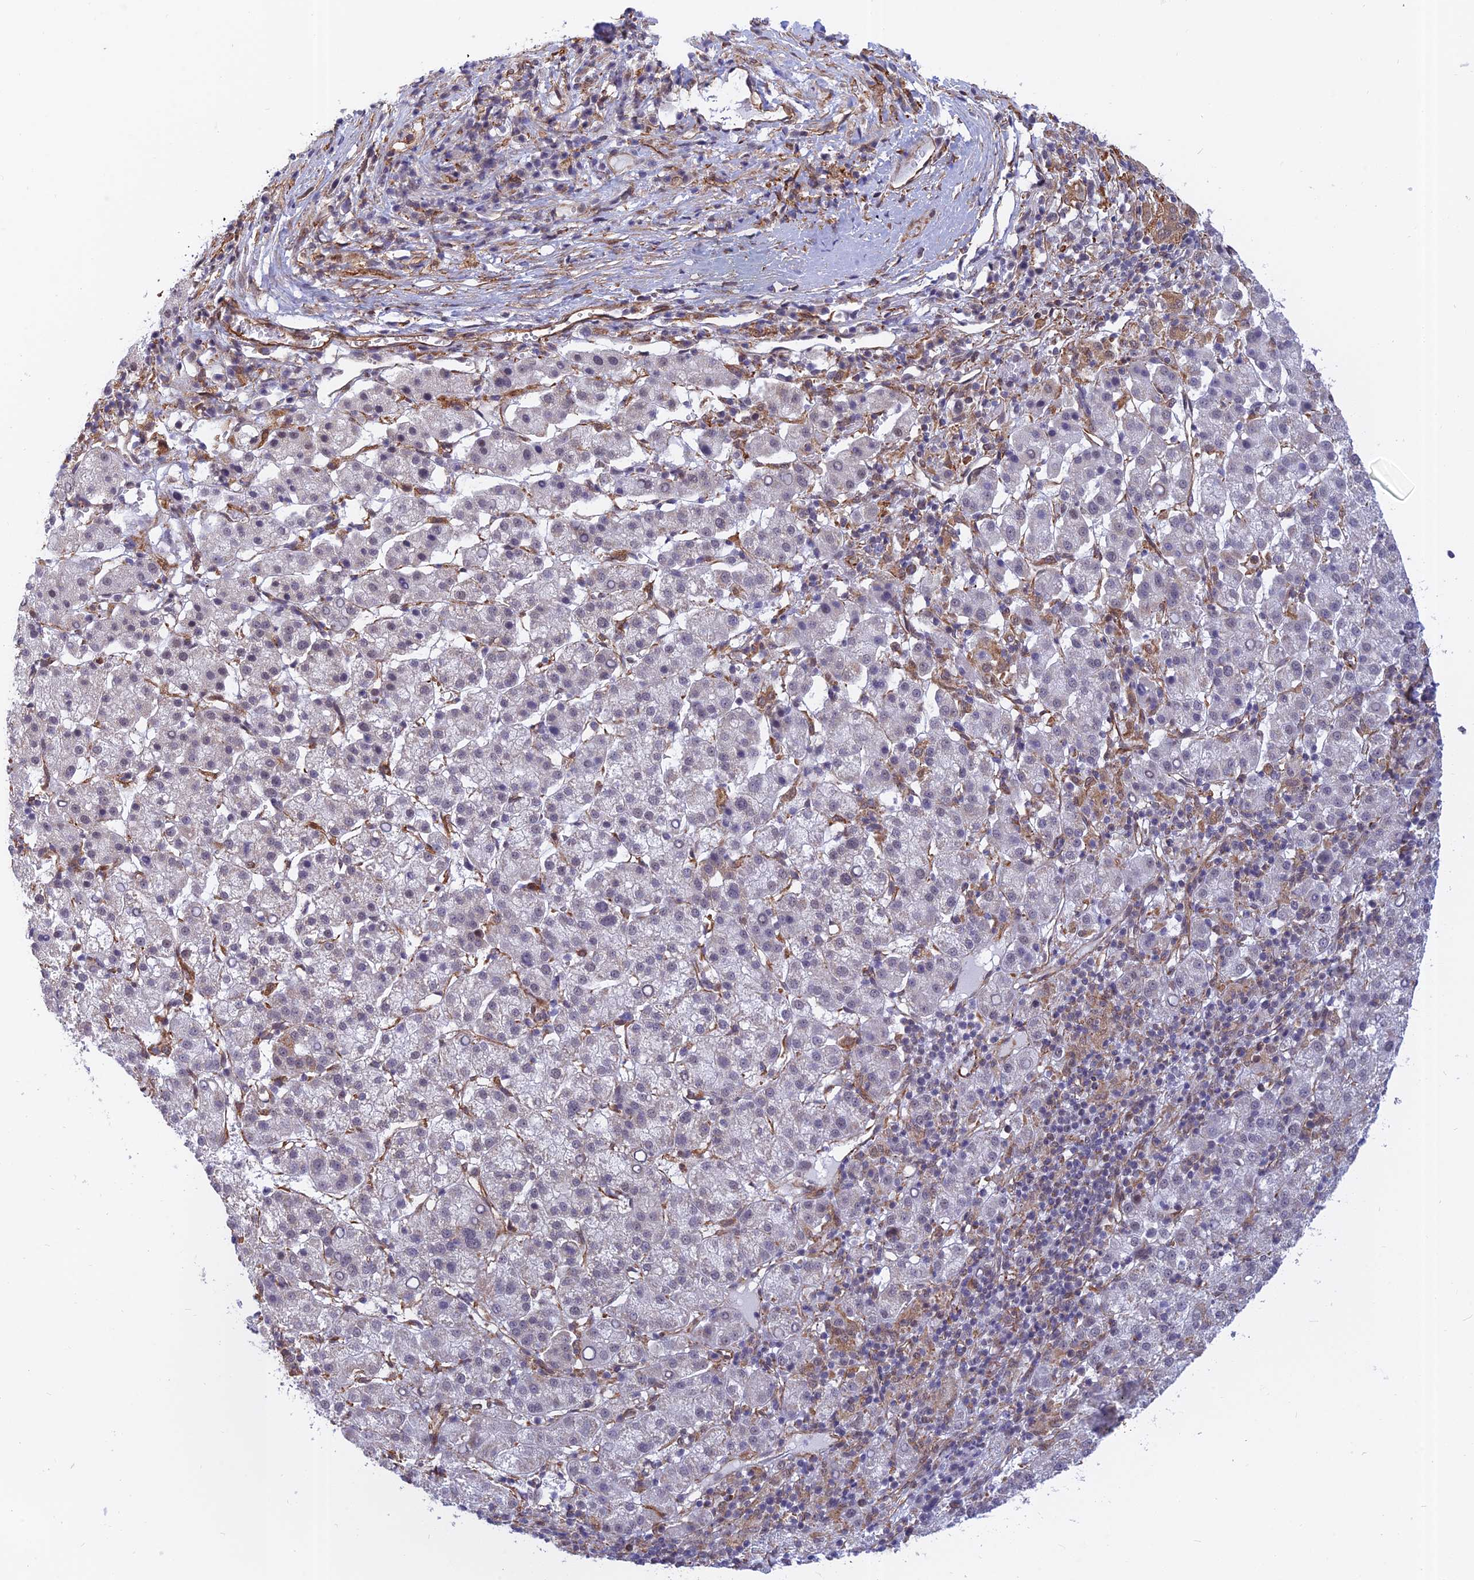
{"staining": {"intensity": "negative", "quantity": "none", "location": "none"}, "tissue": "liver cancer", "cell_type": "Tumor cells", "image_type": "cancer", "snomed": [{"axis": "morphology", "description": "Carcinoma, Hepatocellular, NOS"}, {"axis": "topography", "description": "Liver"}], "caption": "Immunohistochemistry of human hepatocellular carcinoma (liver) displays no staining in tumor cells. (Stains: DAB (3,3'-diaminobenzidine) IHC with hematoxylin counter stain, Microscopy: brightfield microscopy at high magnification).", "gene": "PAGR1", "patient": {"sex": "female", "age": 58}}